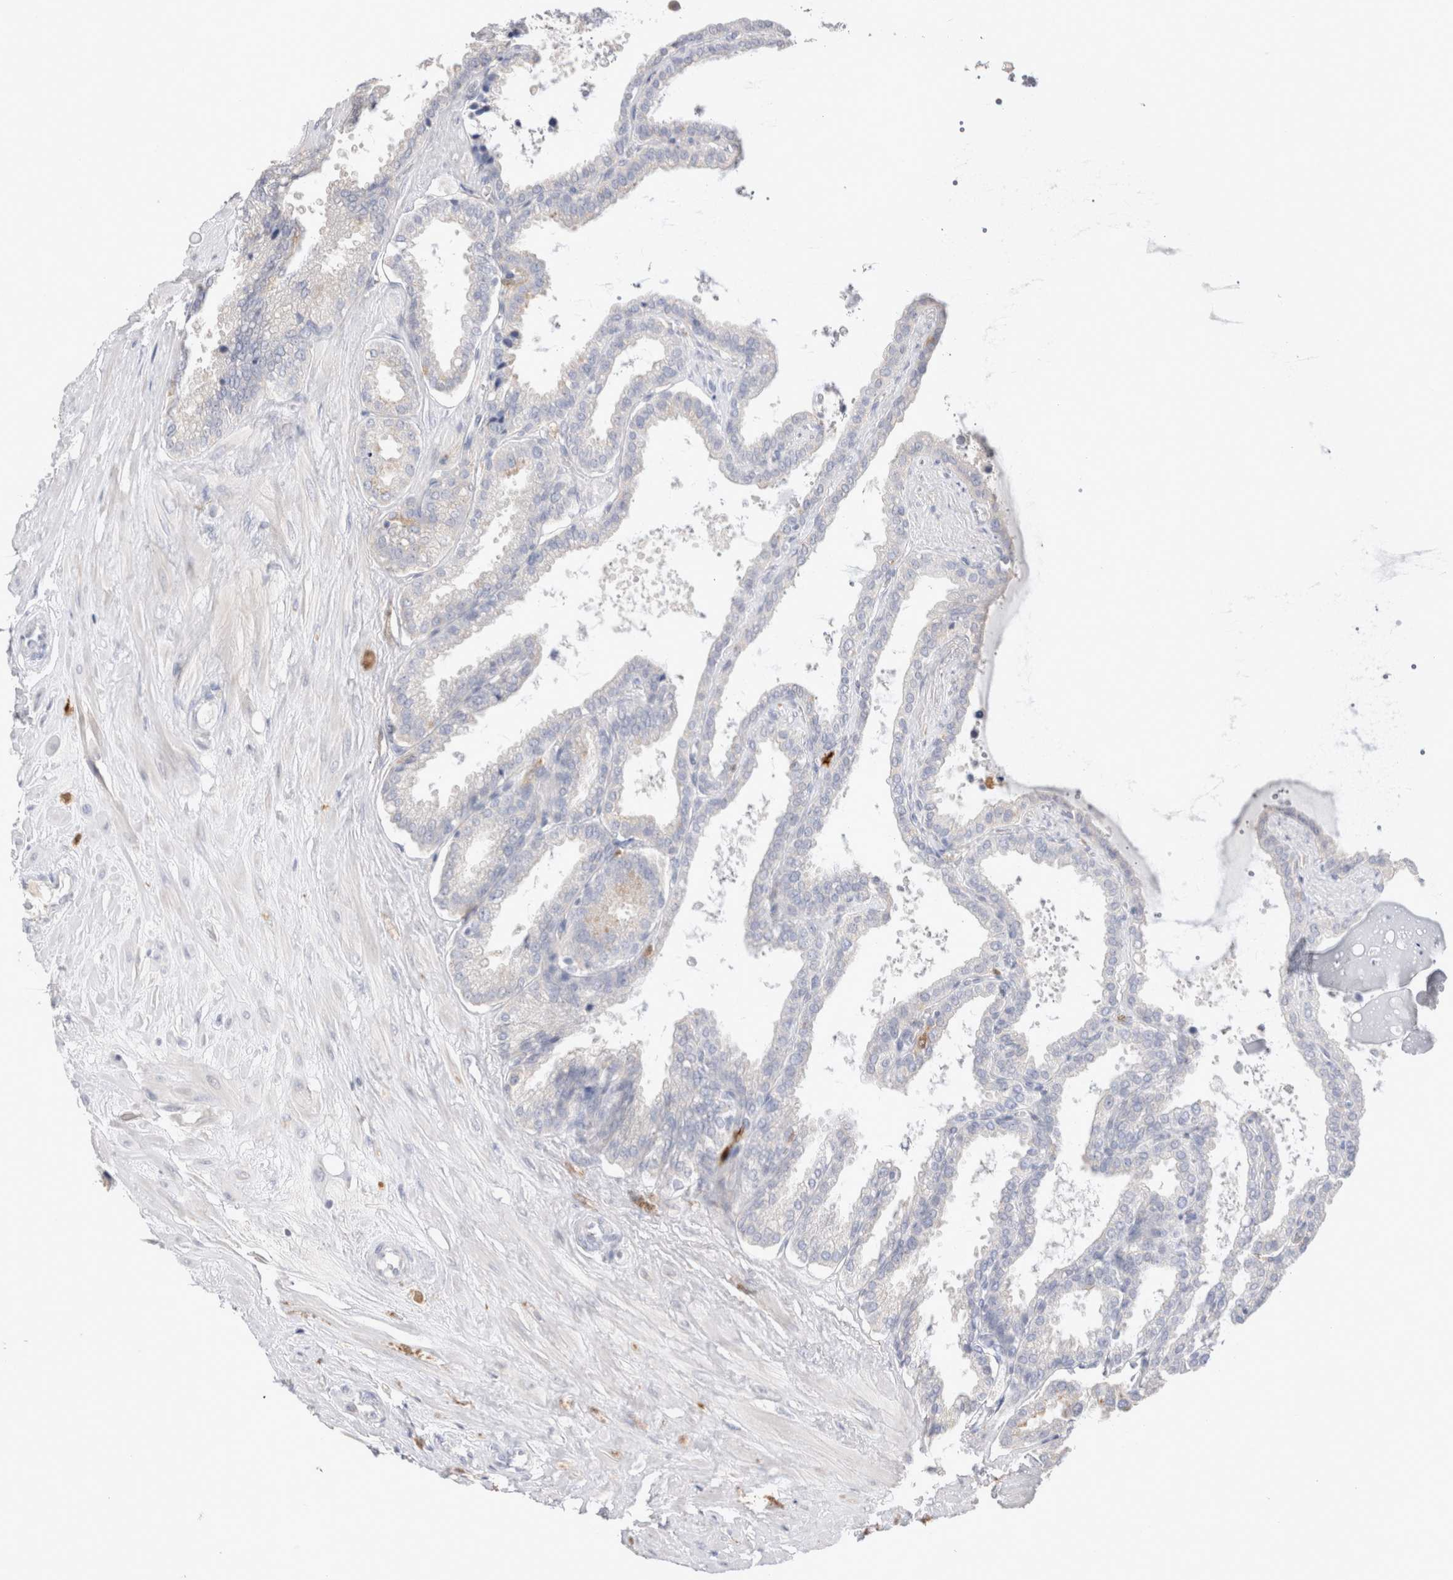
{"staining": {"intensity": "negative", "quantity": "none", "location": "none"}, "tissue": "seminal vesicle", "cell_type": "Glandular cells", "image_type": "normal", "snomed": [{"axis": "morphology", "description": "Normal tissue, NOS"}, {"axis": "topography", "description": "Seminal veicle"}], "caption": "Histopathology image shows no protein expression in glandular cells of benign seminal vesicle. (DAB immunohistochemistry (IHC), high magnification).", "gene": "HPGDS", "patient": {"sex": "male", "age": 46}}